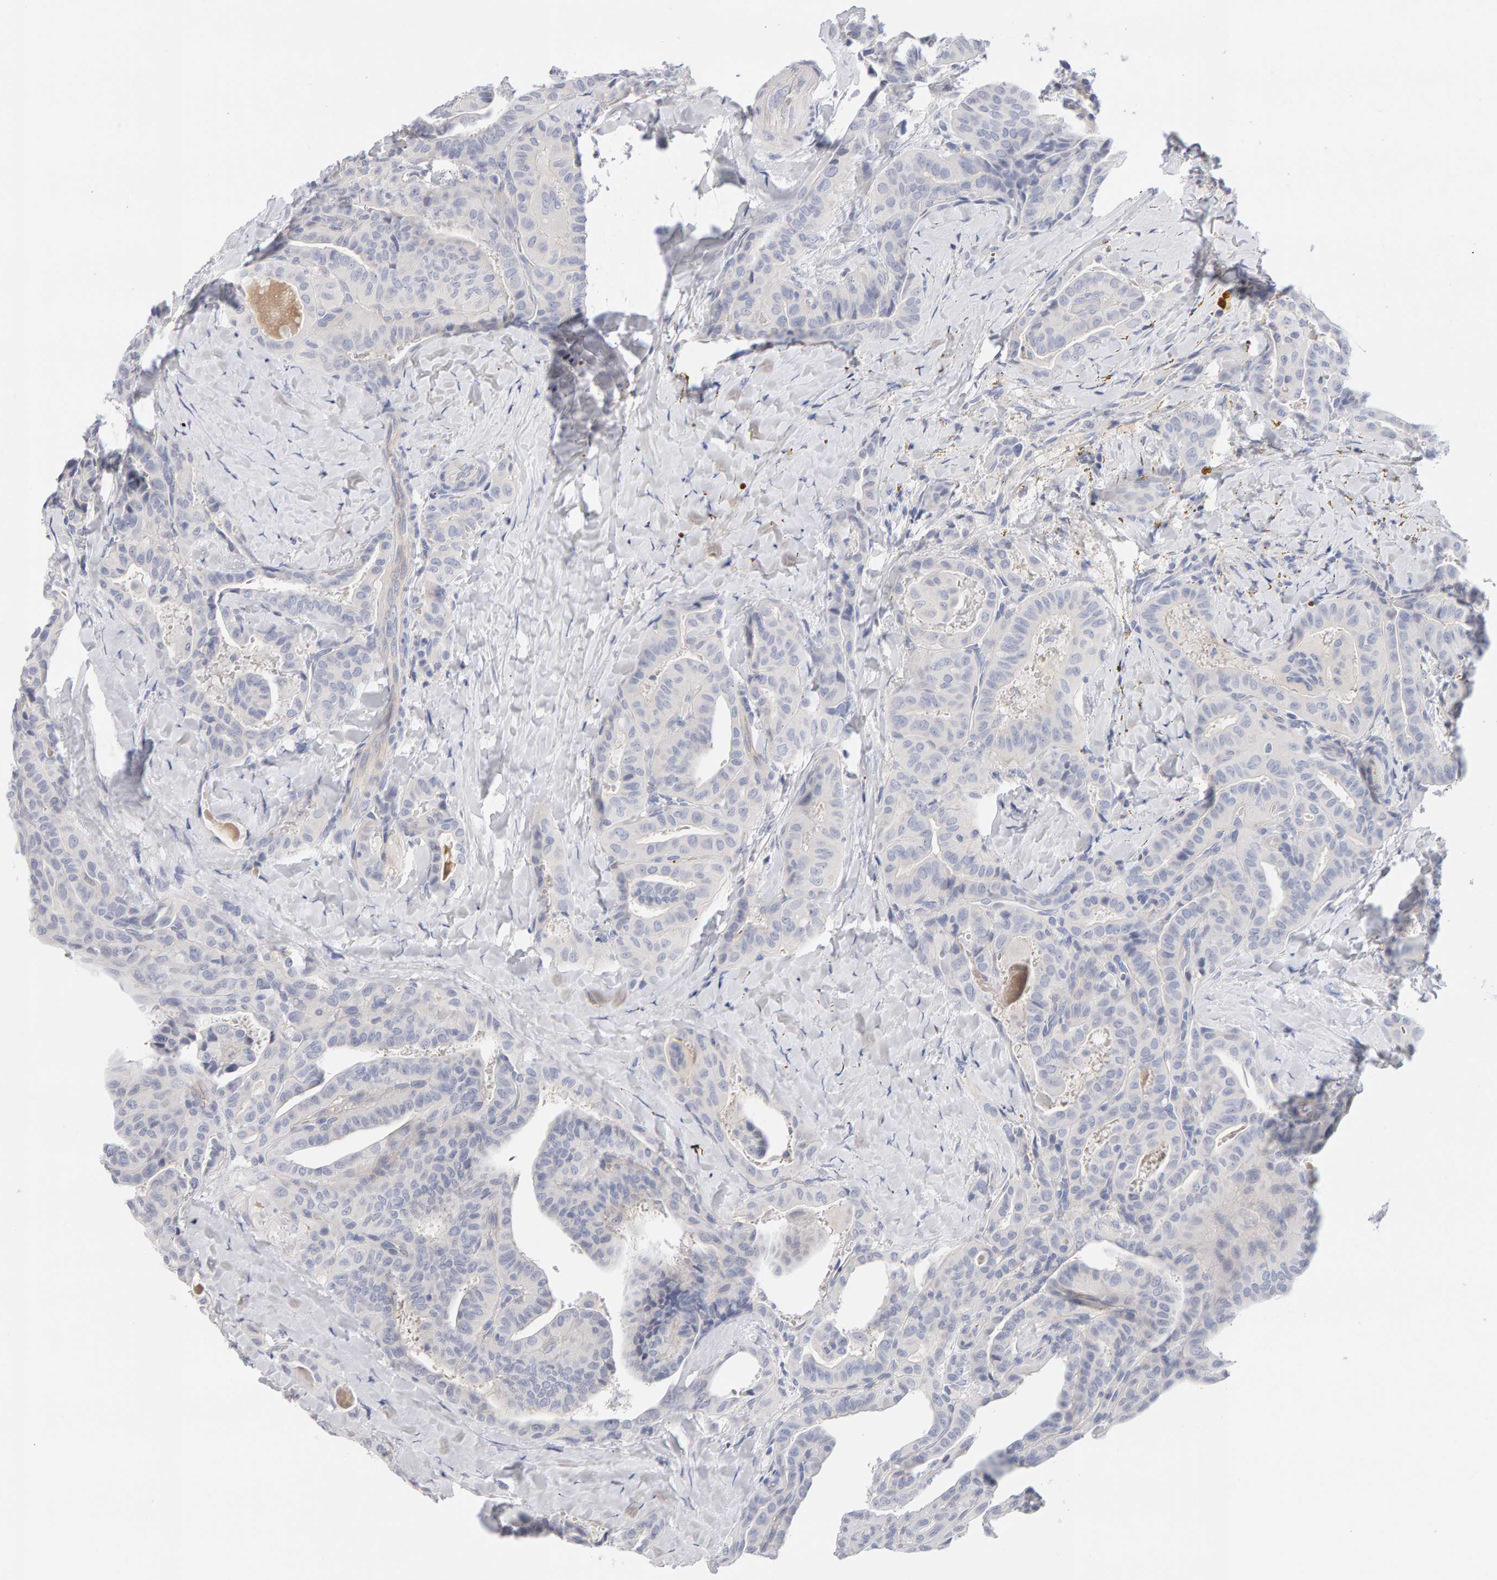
{"staining": {"intensity": "negative", "quantity": "none", "location": "none"}, "tissue": "thyroid cancer", "cell_type": "Tumor cells", "image_type": "cancer", "snomed": [{"axis": "morphology", "description": "Papillary adenocarcinoma, NOS"}, {"axis": "topography", "description": "Thyroid gland"}], "caption": "High power microscopy image of an IHC histopathology image of thyroid cancer (papillary adenocarcinoma), revealing no significant expression in tumor cells.", "gene": "METRNL", "patient": {"sex": "male", "age": 77}}